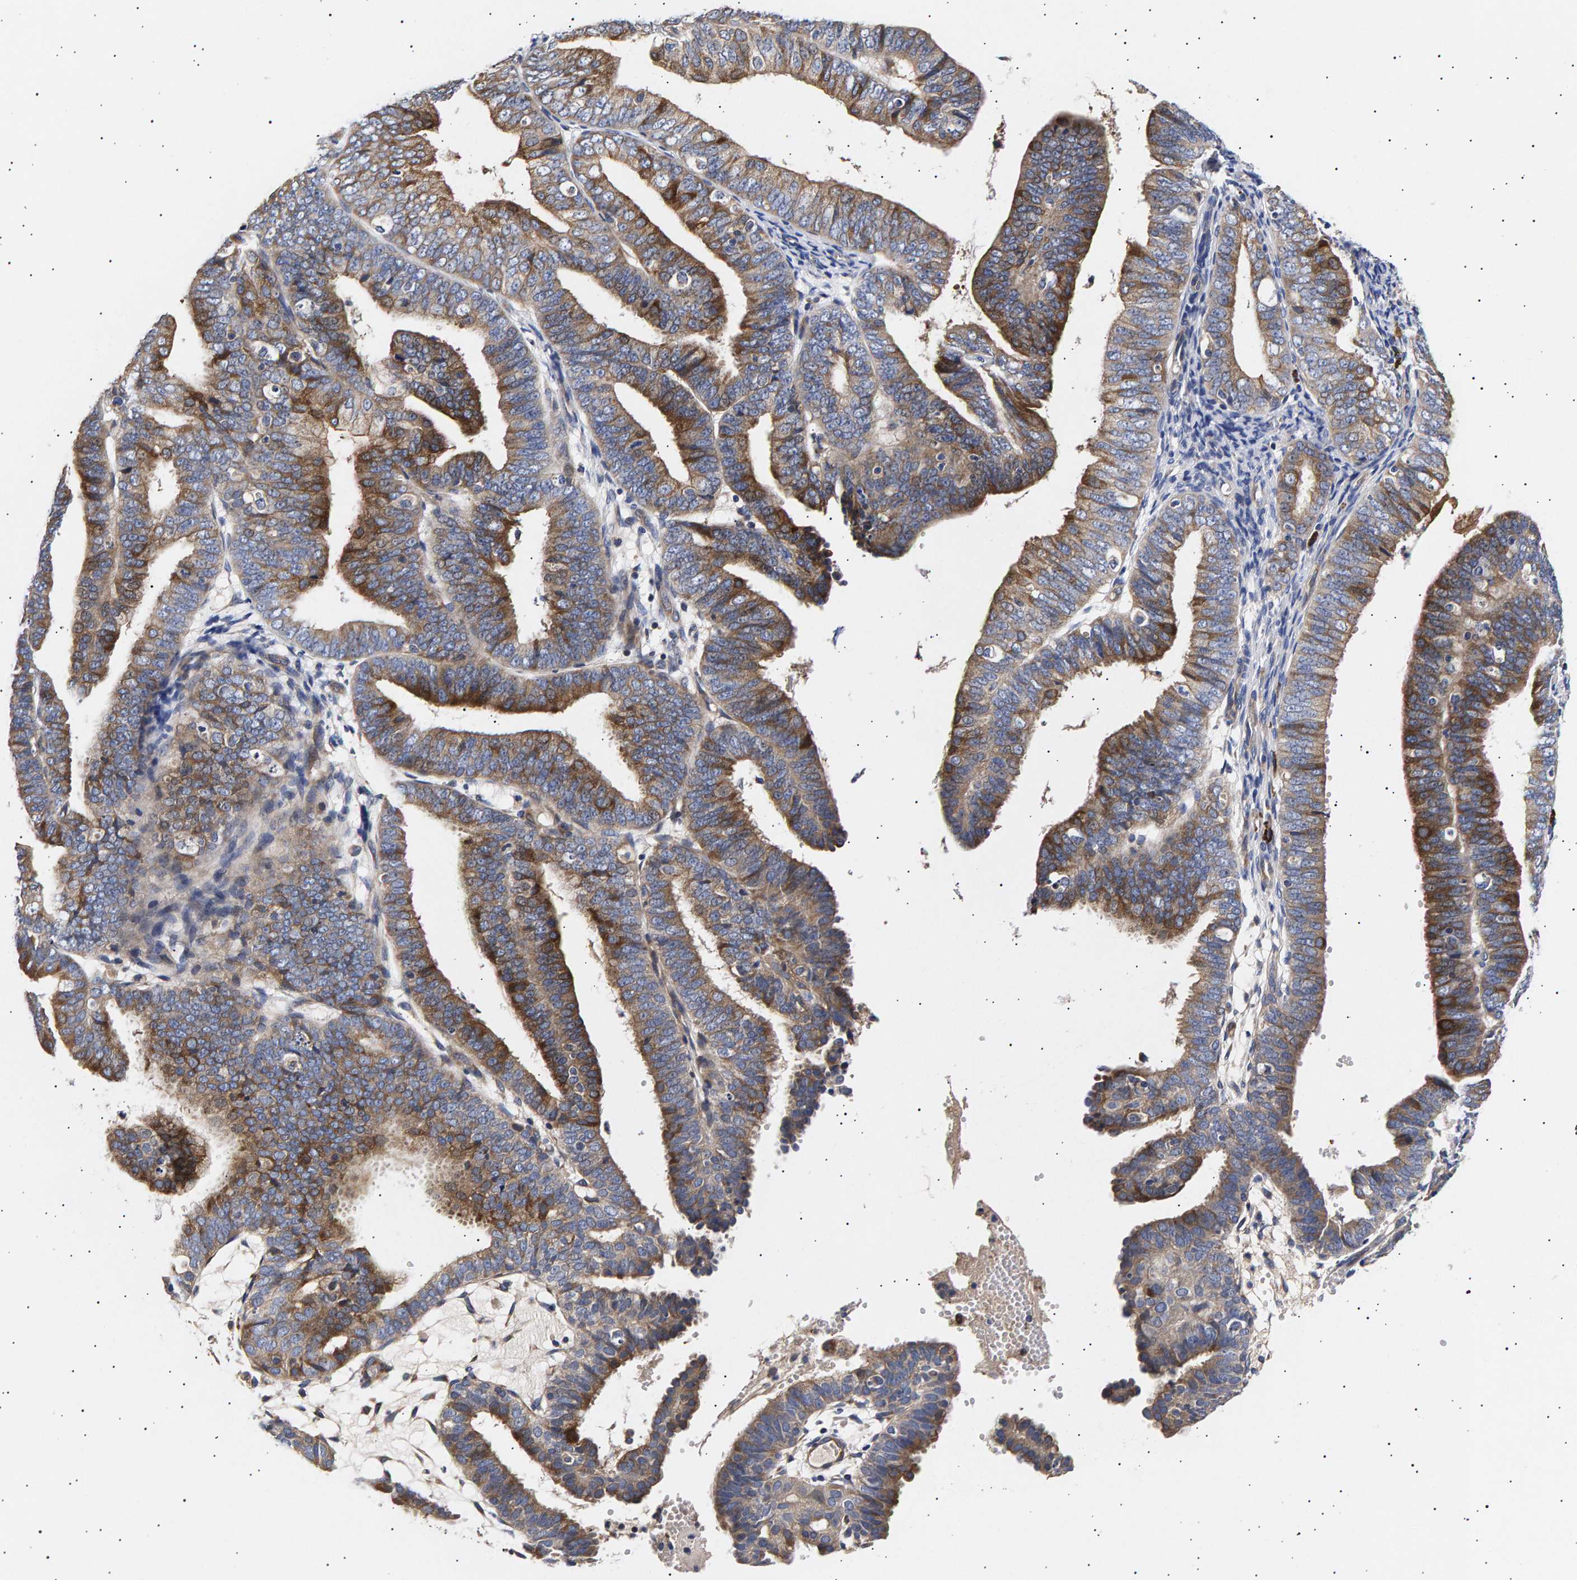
{"staining": {"intensity": "moderate", "quantity": ">75%", "location": "cytoplasmic/membranous"}, "tissue": "endometrial cancer", "cell_type": "Tumor cells", "image_type": "cancer", "snomed": [{"axis": "morphology", "description": "Adenocarcinoma, NOS"}, {"axis": "topography", "description": "Endometrium"}], "caption": "The histopathology image displays staining of endometrial cancer, revealing moderate cytoplasmic/membranous protein expression (brown color) within tumor cells.", "gene": "ANKRD40", "patient": {"sex": "female", "age": 63}}